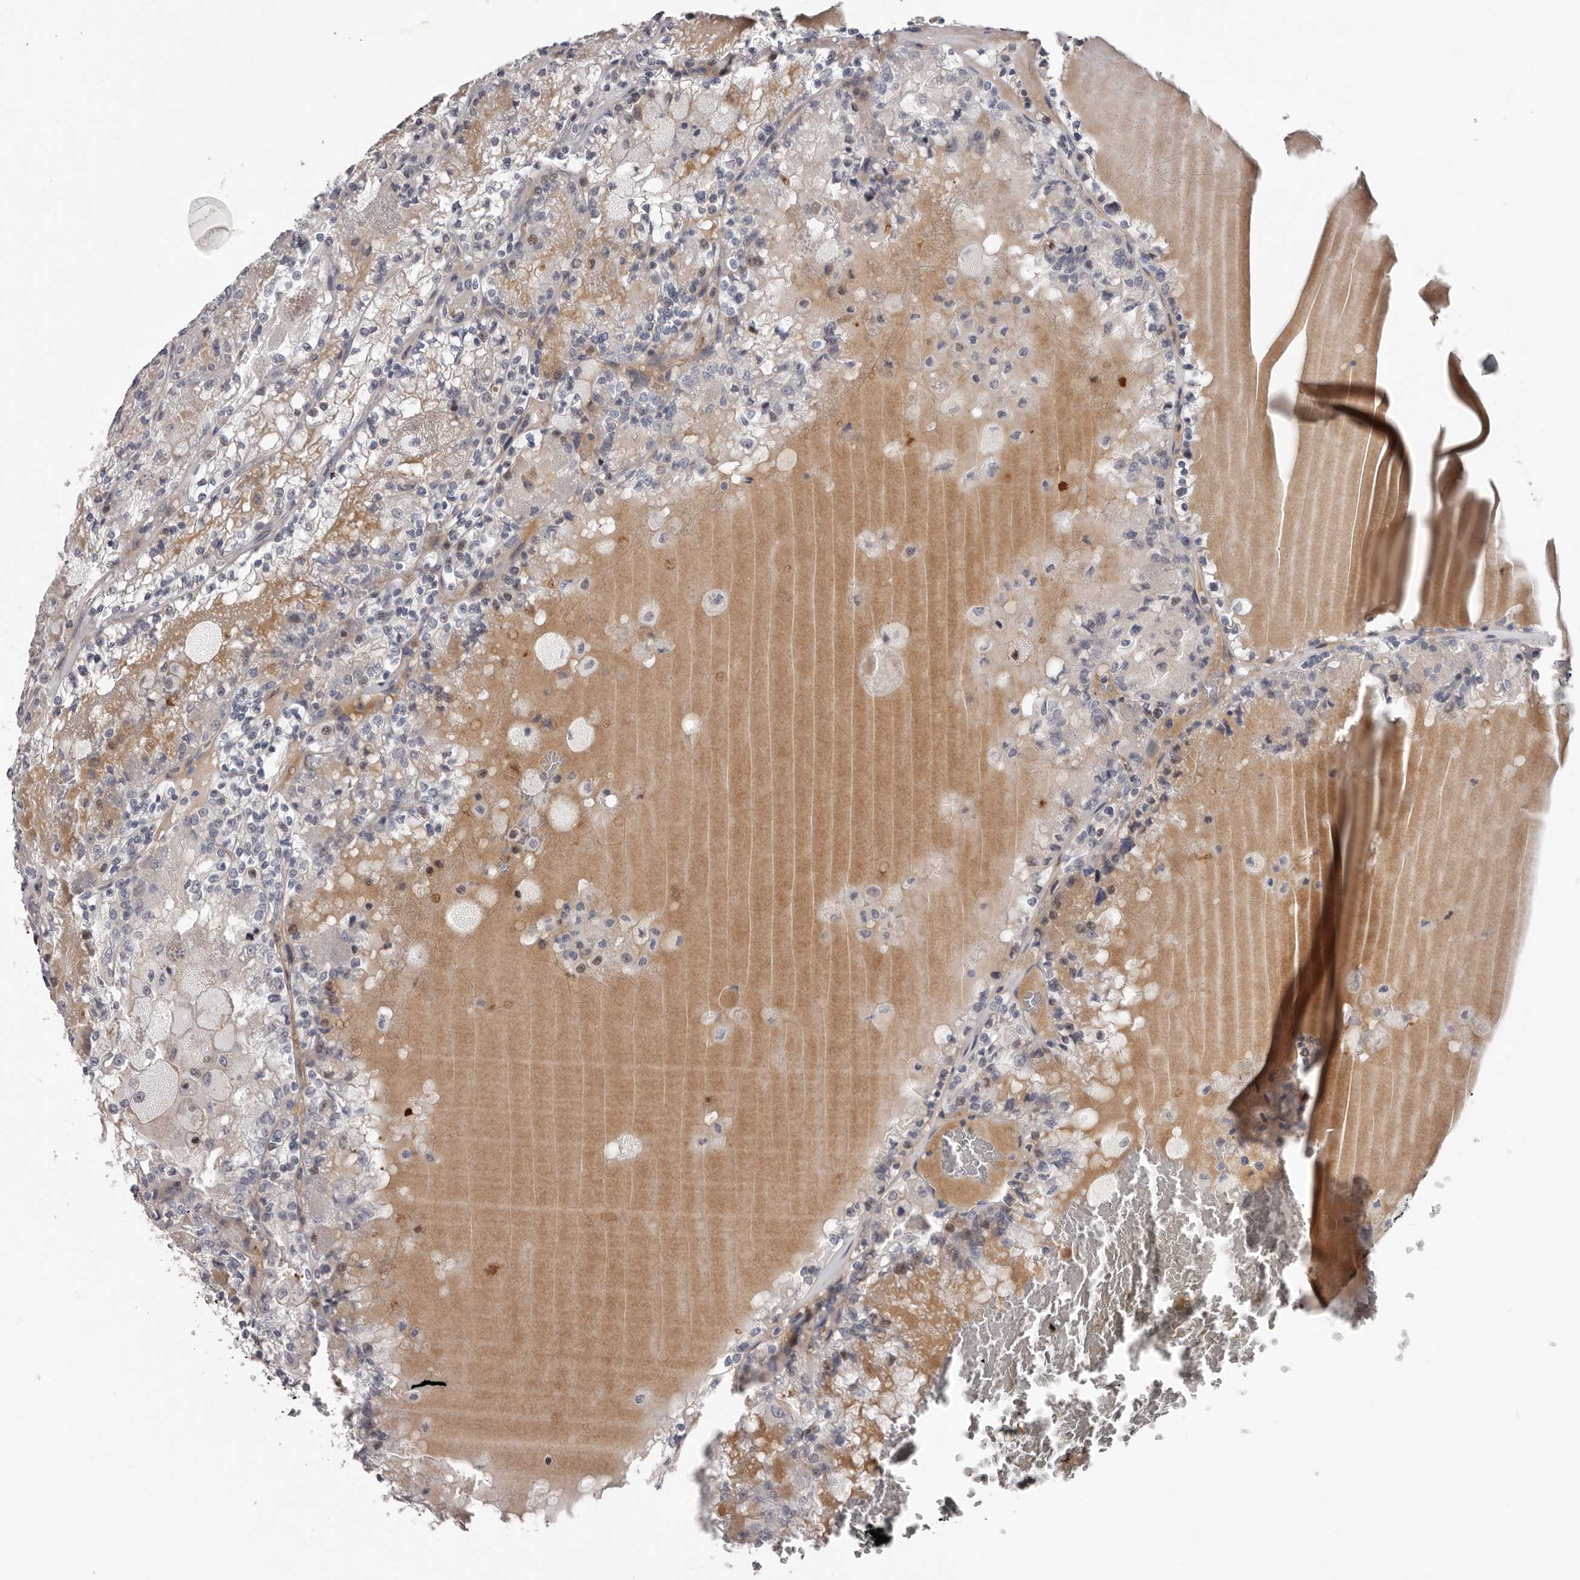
{"staining": {"intensity": "weak", "quantity": "<25%", "location": "nuclear"}, "tissue": "renal cancer", "cell_type": "Tumor cells", "image_type": "cancer", "snomed": [{"axis": "morphology", "description": "Adenocarcinoma, NOS"}, {"axis": "topography", "description": "Kidney"}], "caption": "The image reveals no staining of tumor cells in renal cancer (adenocarcinoma).", "gene": "RNF217", "patient": {"sex": "female", "age": 56}}